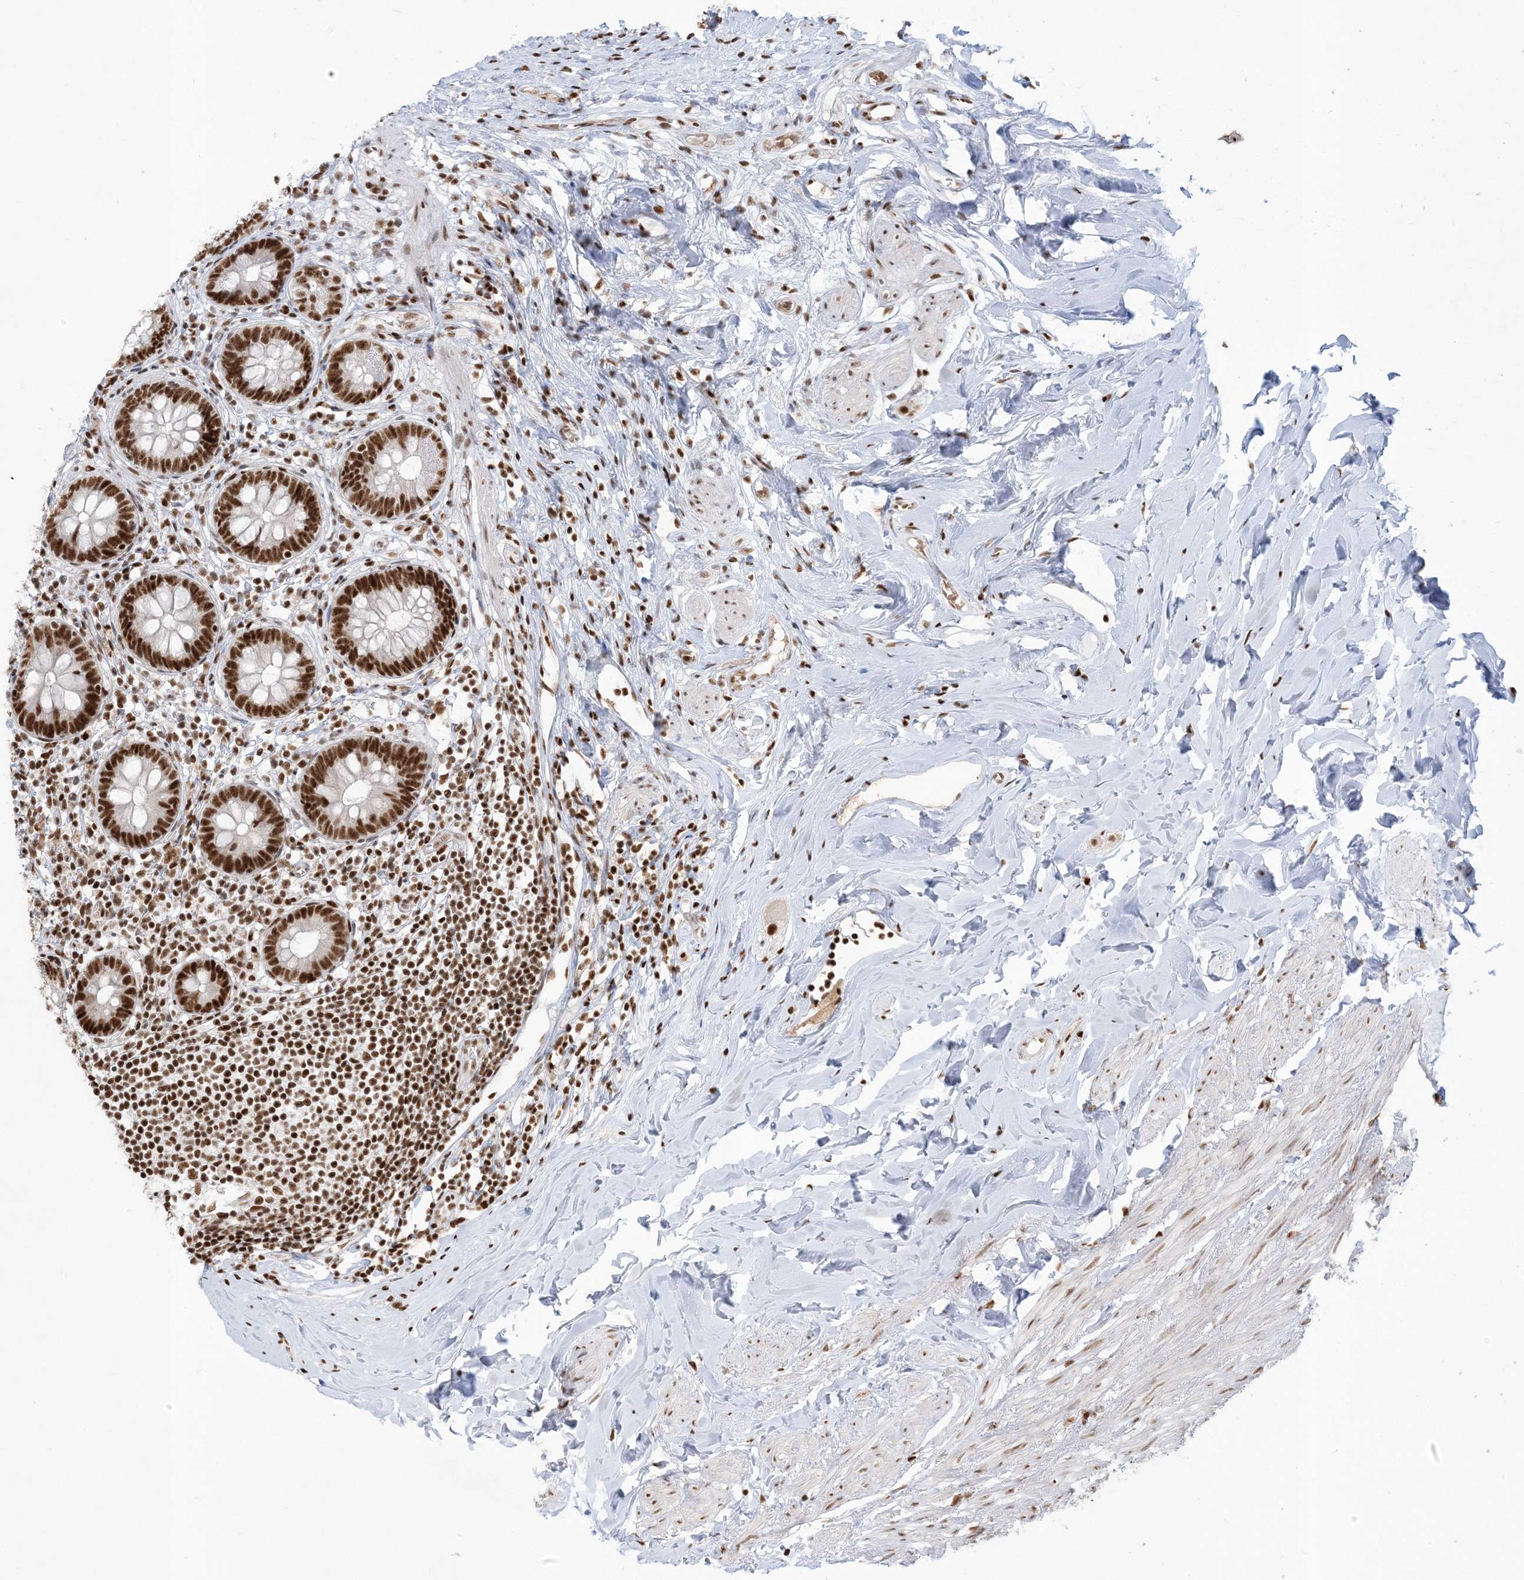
{"staining": {"intensity": "strong", "quantity": ">75%", "location": "nuclear"}, "tissue": "appendix", "cell_type": "Glandular cells", "image_type": "normal", "snomed": [{"axis": "morphology", "description": "Normal tissue, NOS"}, {"axis": "topography", "description": "Appendix"}], "caption": "Appendix stained with DAB immunohistochemistry (IHC) reveals high levels of strong nuclear expression in about >75% of glandular cells.", "gene": "PPIL2", "patient": {"sex": "female", "age": 62}}